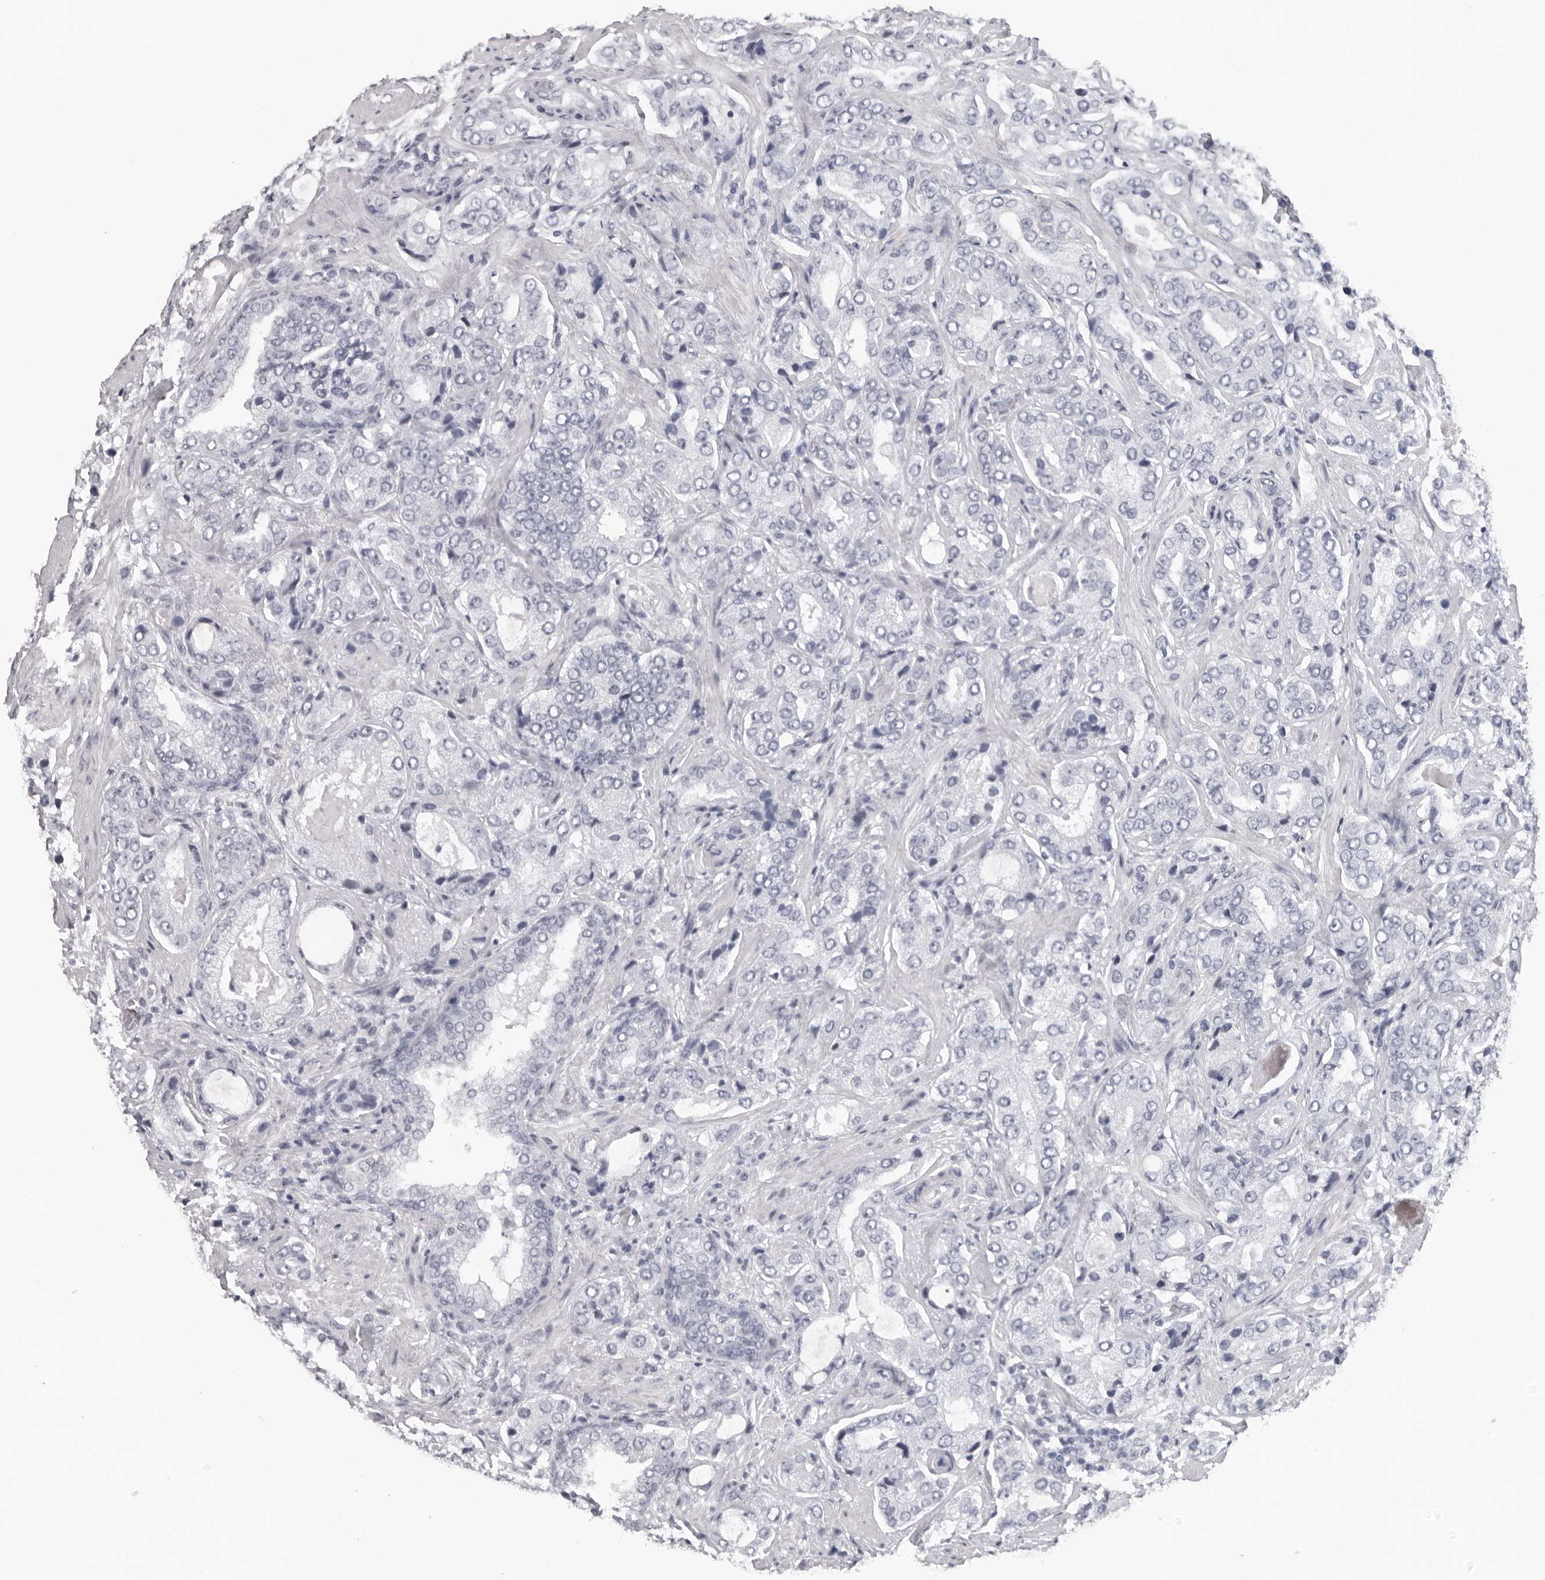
{"staining": {"intensity": "negative", "quantity": "none", "location": "none"}, "tissue": "prostate cancer", "cell_type": "Tumor cells", "image_type": "cancer", "snomed": [{"axis": "morphology", "description": "Normal tissue, NOS"}, {"axis": "morphology", "description": "Adenocarcinoma, High grade"}, {"axis": "topography", "description": "Prostate"}, {"axis": "topography", "description": "Peripheral nerve tissue"}], "caption": "Immunohistochemical staining of human prostate cancer (high-grade adenocarcinoma) demonstrates no significant expression in tumor cells.", "gene": "ESPN", "patient": {"sex": "male", "age": 59}}